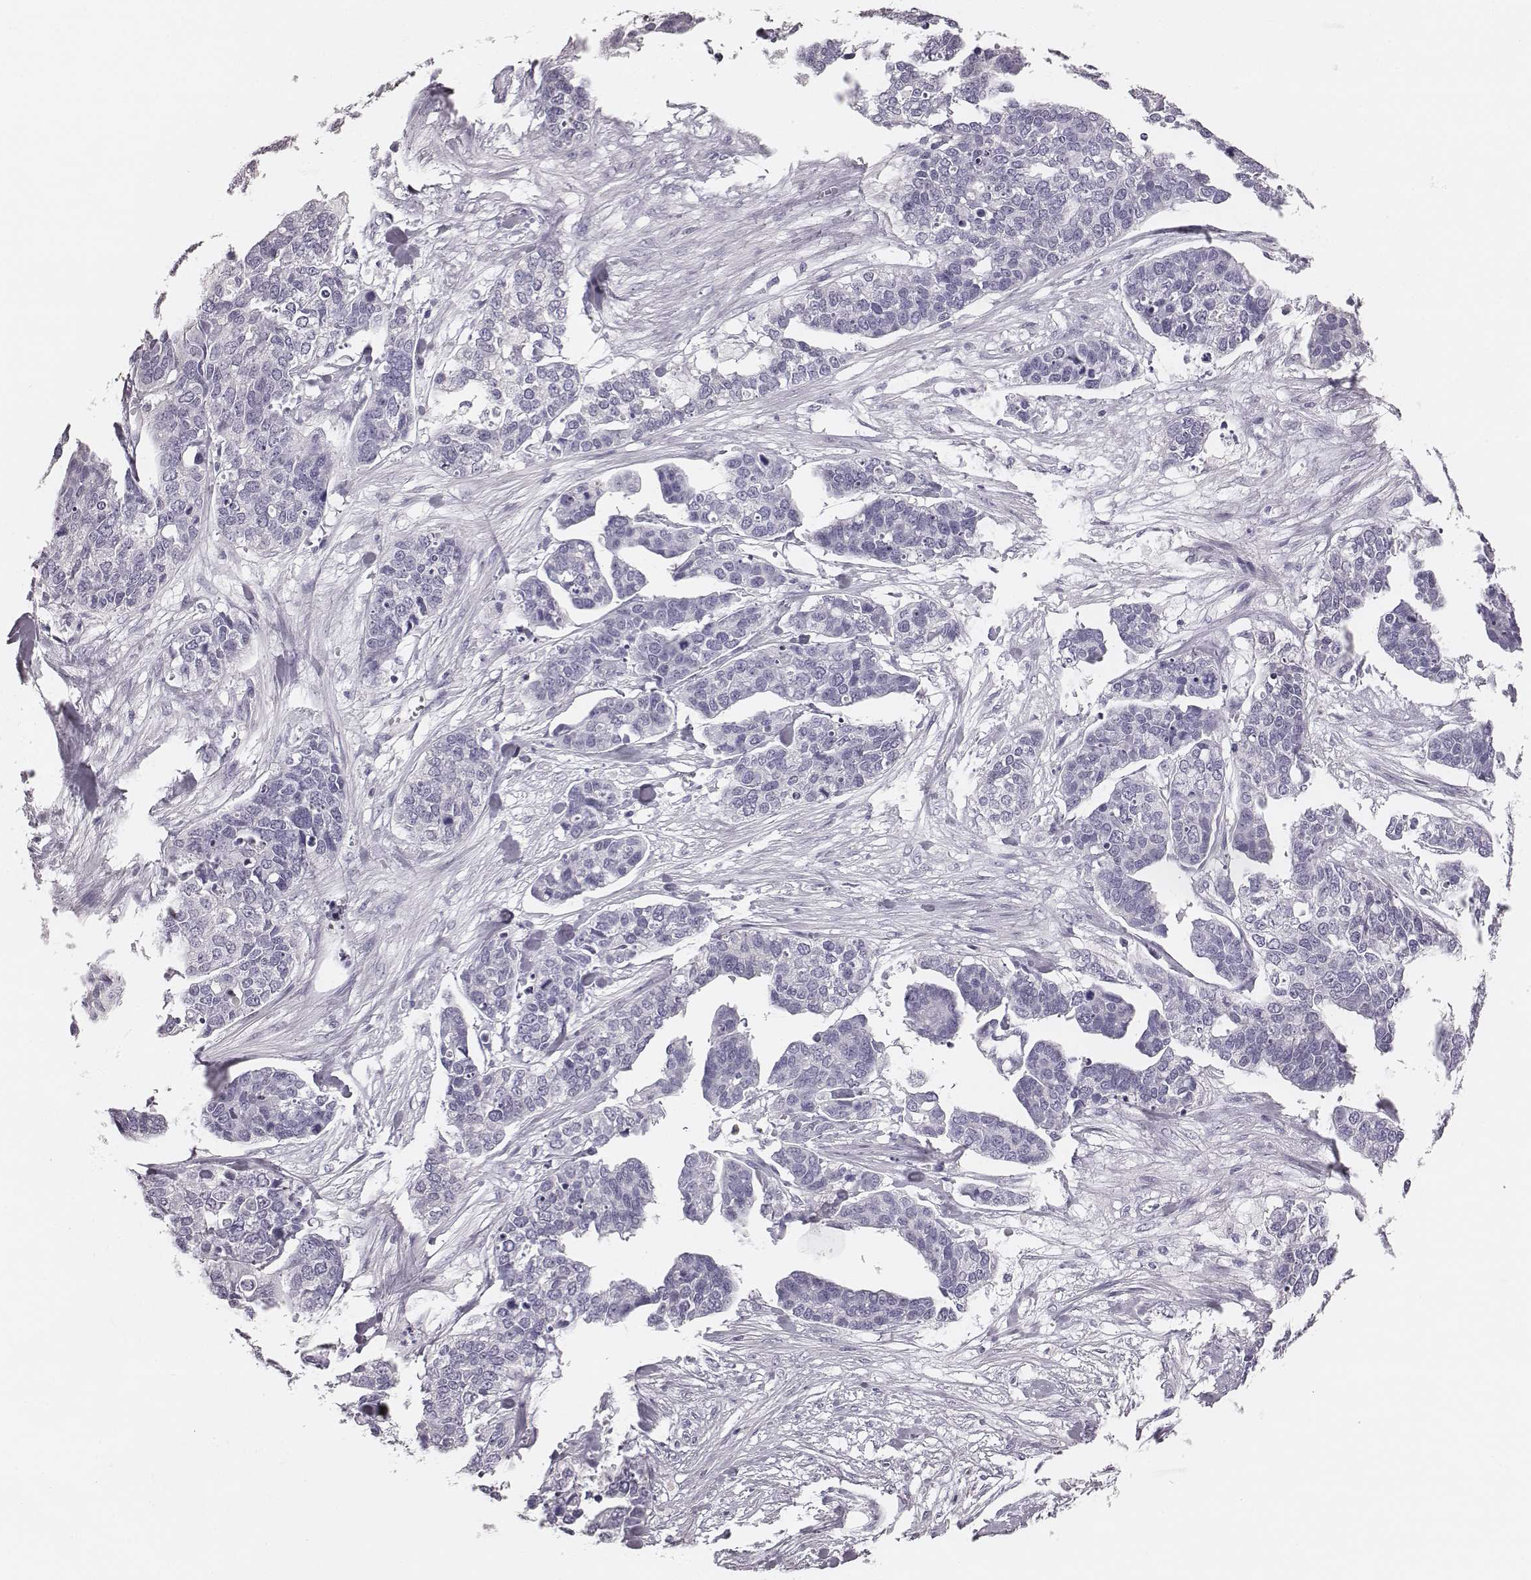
{"staining": {"intensity": "negative", "quantity": "none", "location": "none"}, "tissue": "ovarian cancer", "cell_type": "Tumor cells", "image_type": "cancer", "snomed": [{"axis": "morphology", "description": "Carcinoma, endometroid"}, {"axis": "topography", "description": "Ovary"}], "caption": "A photomicrograph of human ovarian endometroid carcinoma is negative for staining in tumor cells.", "gene": "CSH1", "patient": {"sex": "female", "age": 65}}